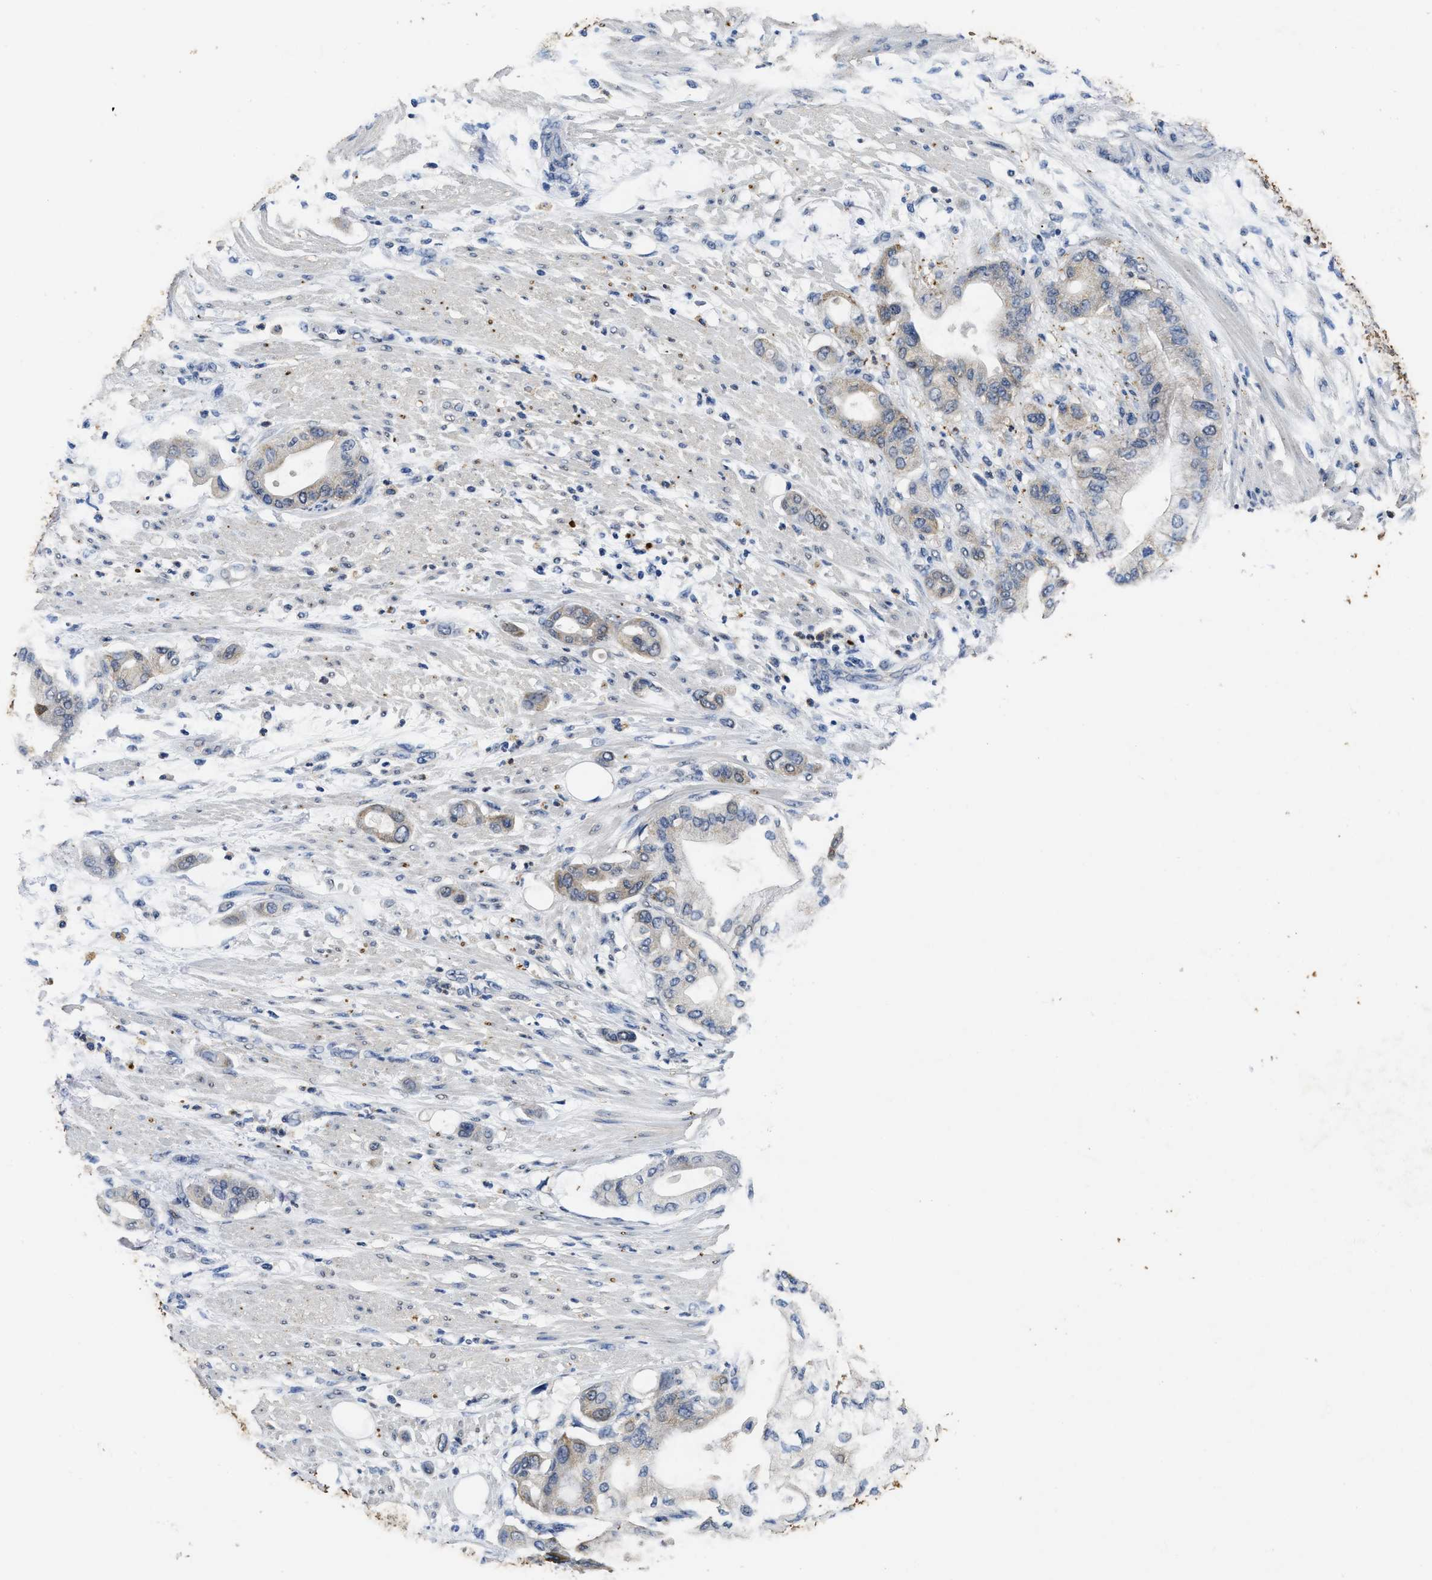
{"staining": {"intensity": "weak", "quantity": "<25%", "location": "cytoplasmic/membranous"}, "tissue": "pancreatic cancer", "cell_type": "Tumor cells", "image_type": "cancer", "snomed": [{"axis": "morphology", "description": "Adenocarcinoma, NOS"}, {"axis": "morphology", "description": "Adenocarcinoma, metastatic, NOS"}, {"axis": "topography", "description": "Lymph node"}, {"axis": "topography", "description": "Pancreas"}, {"axis": "topography", "description": "Duodenum"}], "caption": "An image of human pancreatic cancer (adenocarcinoma) is negative for staining in tumor cells.", "gene": "CTNNA1", "patient": {"sex": "female", "age": 64}}